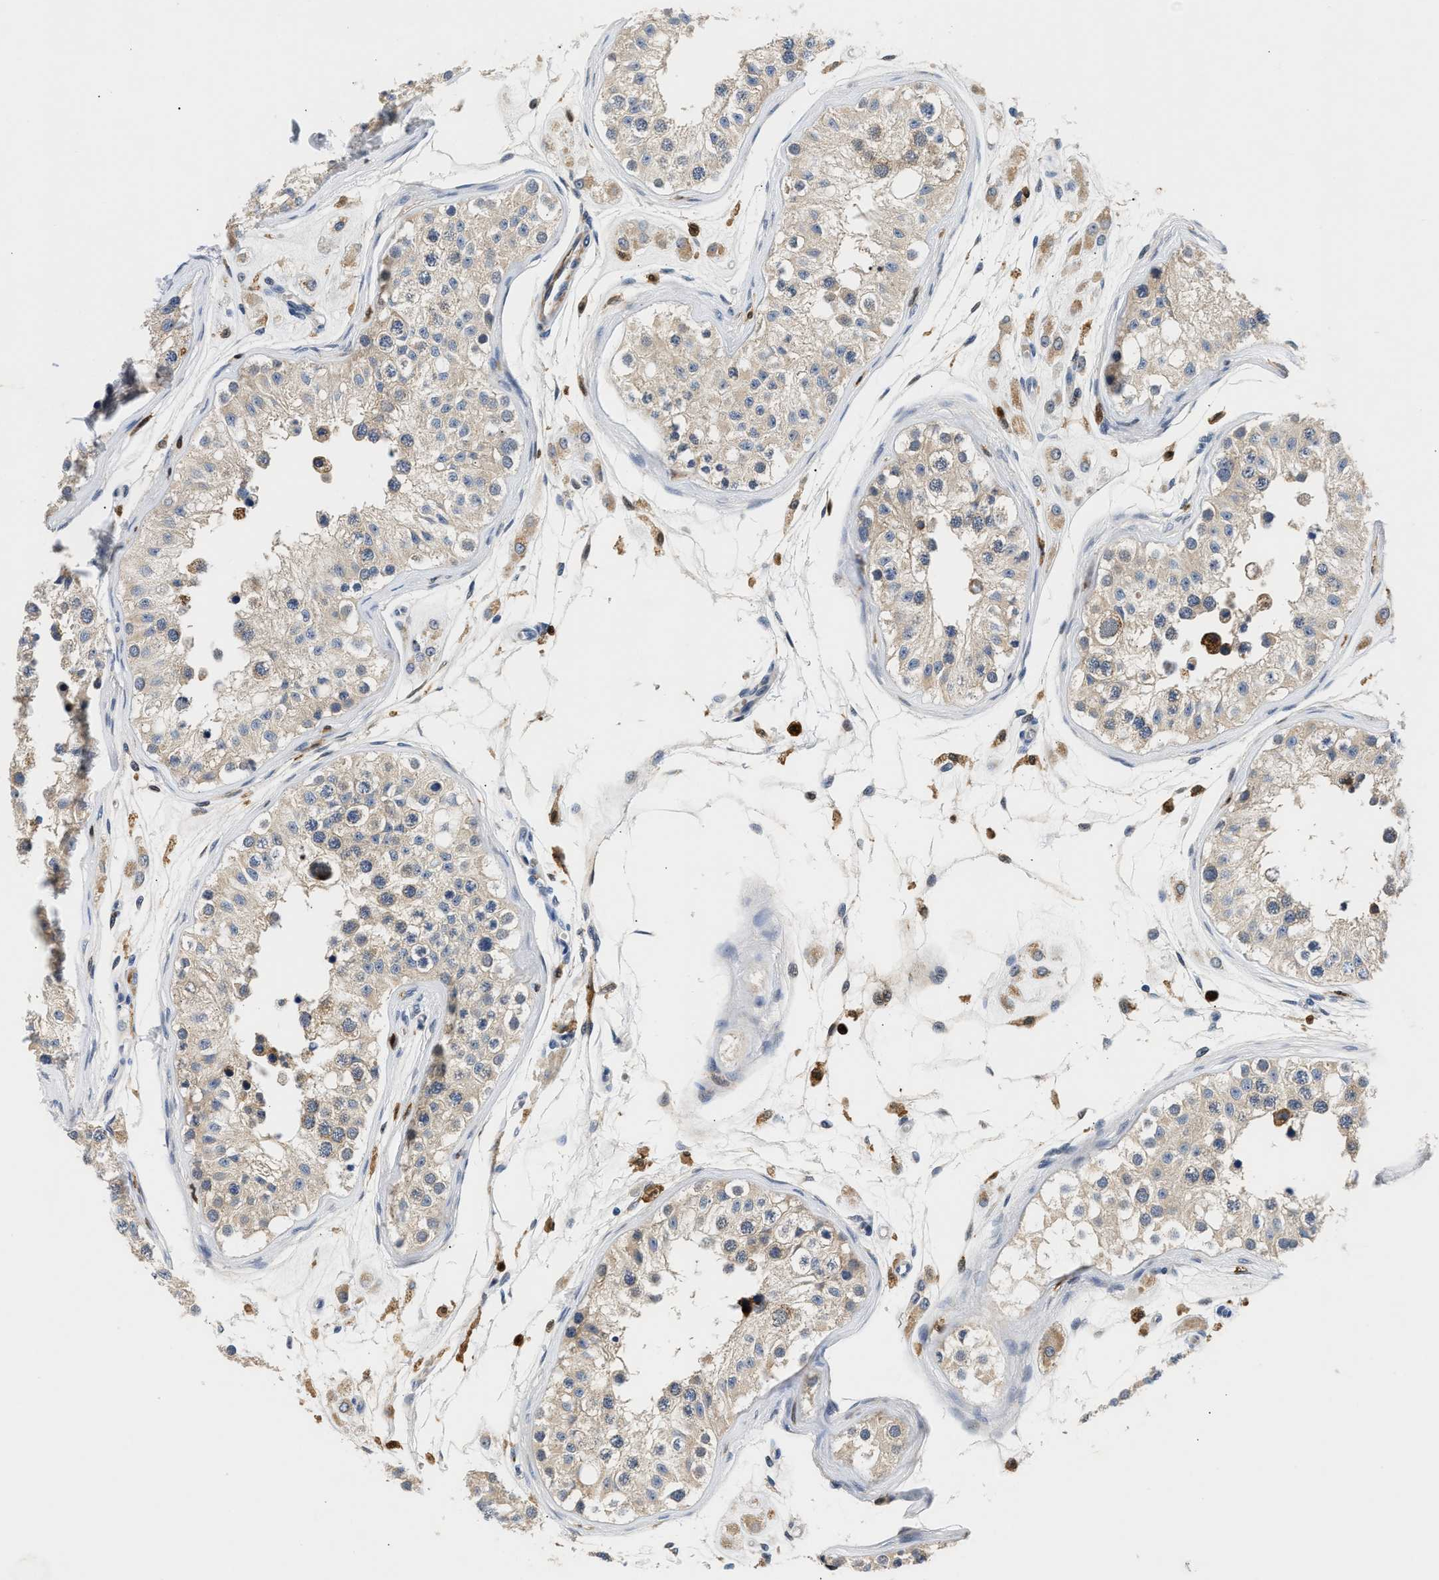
{"staining": {"intensity": "weak", "quantity": ">75%", "location": "cytoplasmic/membranous"}, "tissue": "testis", "cell_type": "Cells in seminiferous ducts", "image_type": "normal", "snomed": [{"axis": "morphology", "description": "Normal tissue, NOS"}, {"axis": "morphology", "description": "Adenocarcinoma, metastatic, NOS"}, {"axis": "topography", "description": "Testis"}], "caption": "IHC micrograph of unremarkable testis: human testis stained using immunohistochemistry exhibits low levels of weak protein expression localized specifically in the cytoplasmic/membranous of cells in seminiferous ducts, appearing as a cytoplasmic/membranous brown color.", "gene": "SLIT2", "patient": {"sex": "male", "age": 26}}